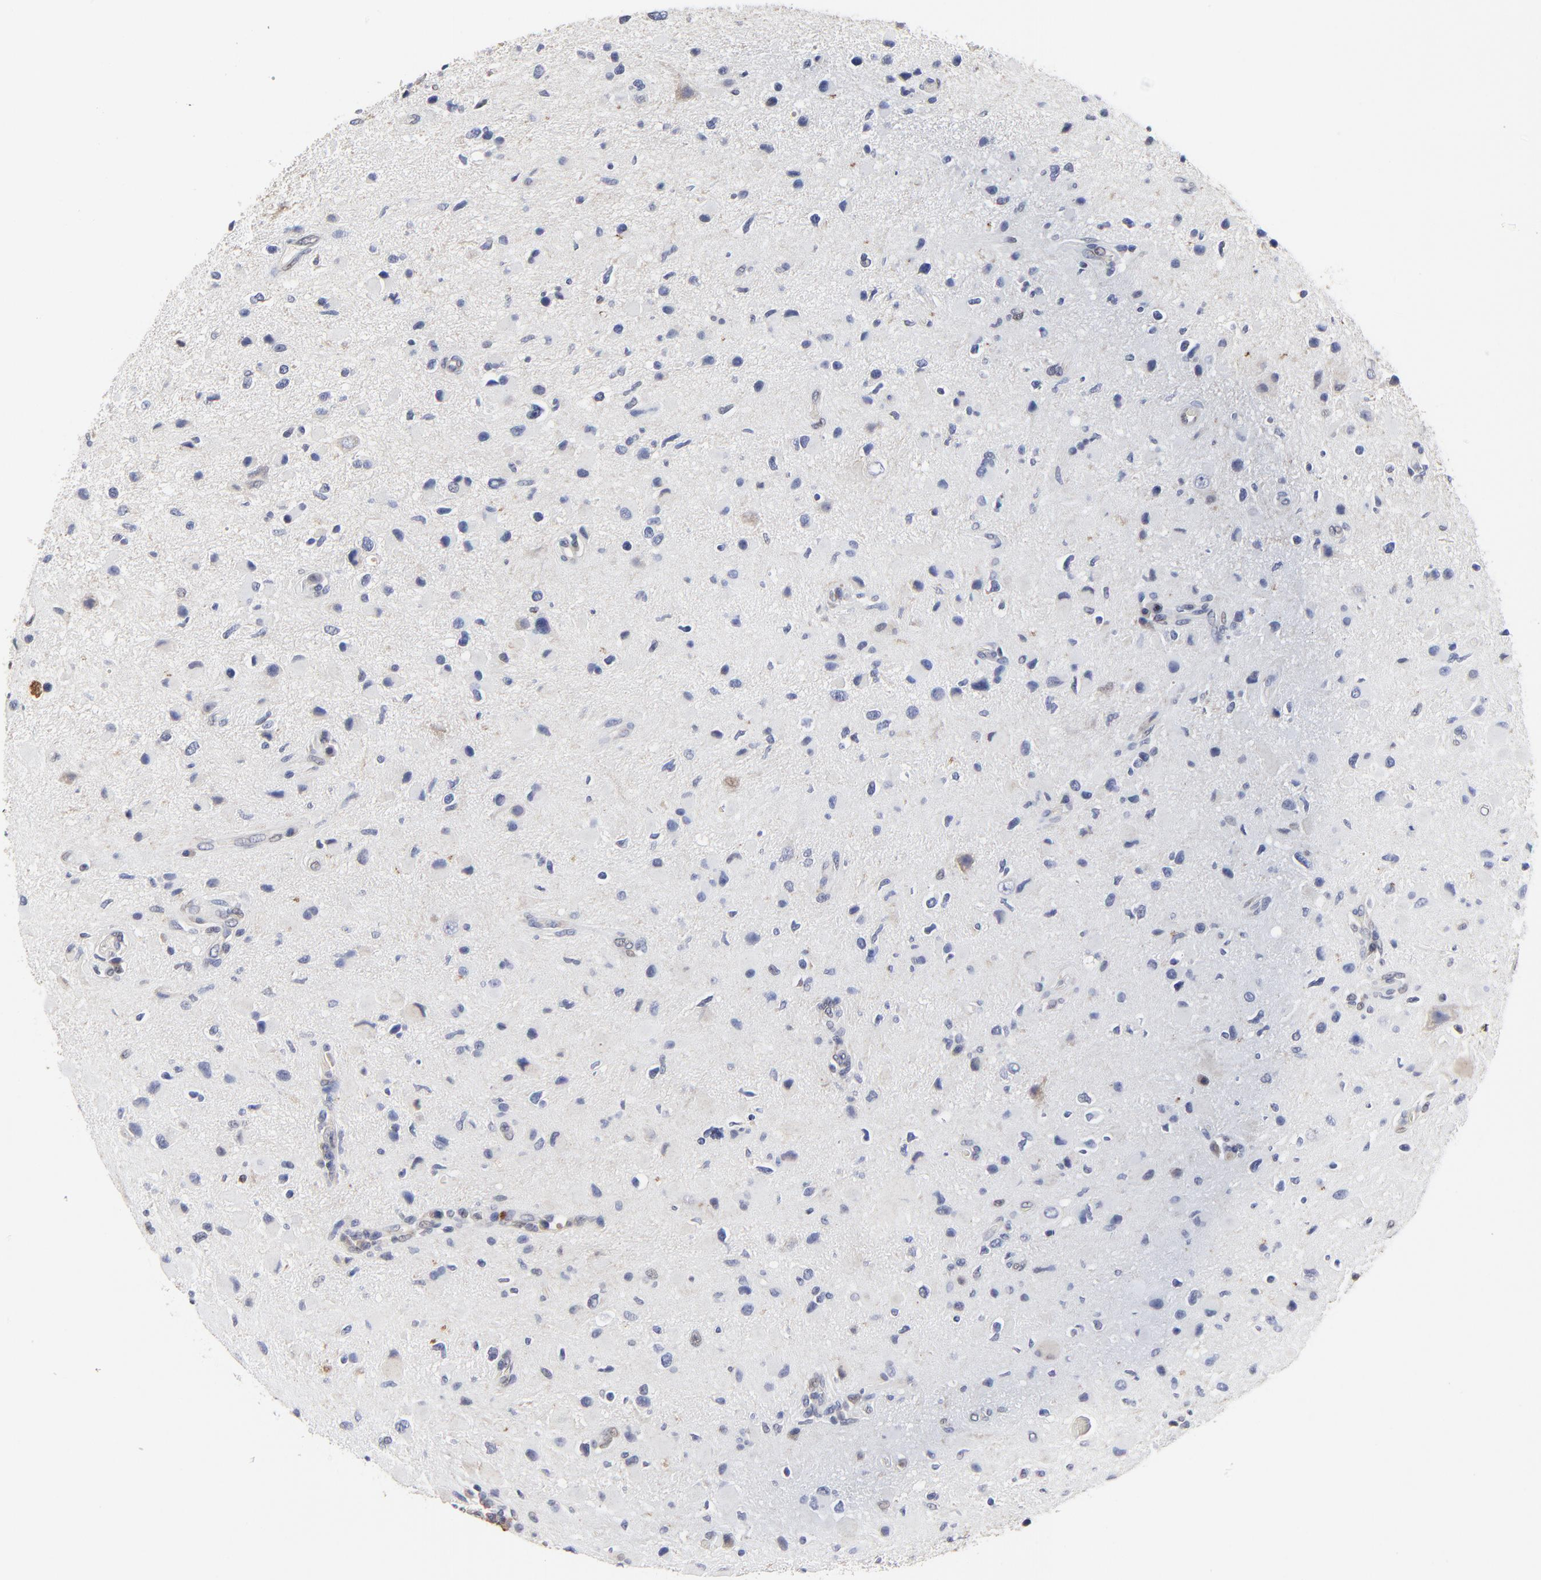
{"staining": {"intensity": "weak", "quantity": "<25%", "location": "cytoplasmic/membranous"}, "tissue": "glioma", "cell_type": "Tumor cells", "image_type": "cancer", "snomed": [{"axis": "morphology", "description": "Glioma, malignant, Low grade"}, {"axis": "topography", "description": "Brain"}], "caption": "Immunohistochemistry (IHC) image of neoplastic tissue: human malignant glioma (low-grade) stained with DAB (3,3'-diaminobenzidine) demonstrates no significant protein staining in tumor cells. Nuclei are stained in blue.", "gene": "LGALS3", "patient": {"sex": "female", "age": 32}}